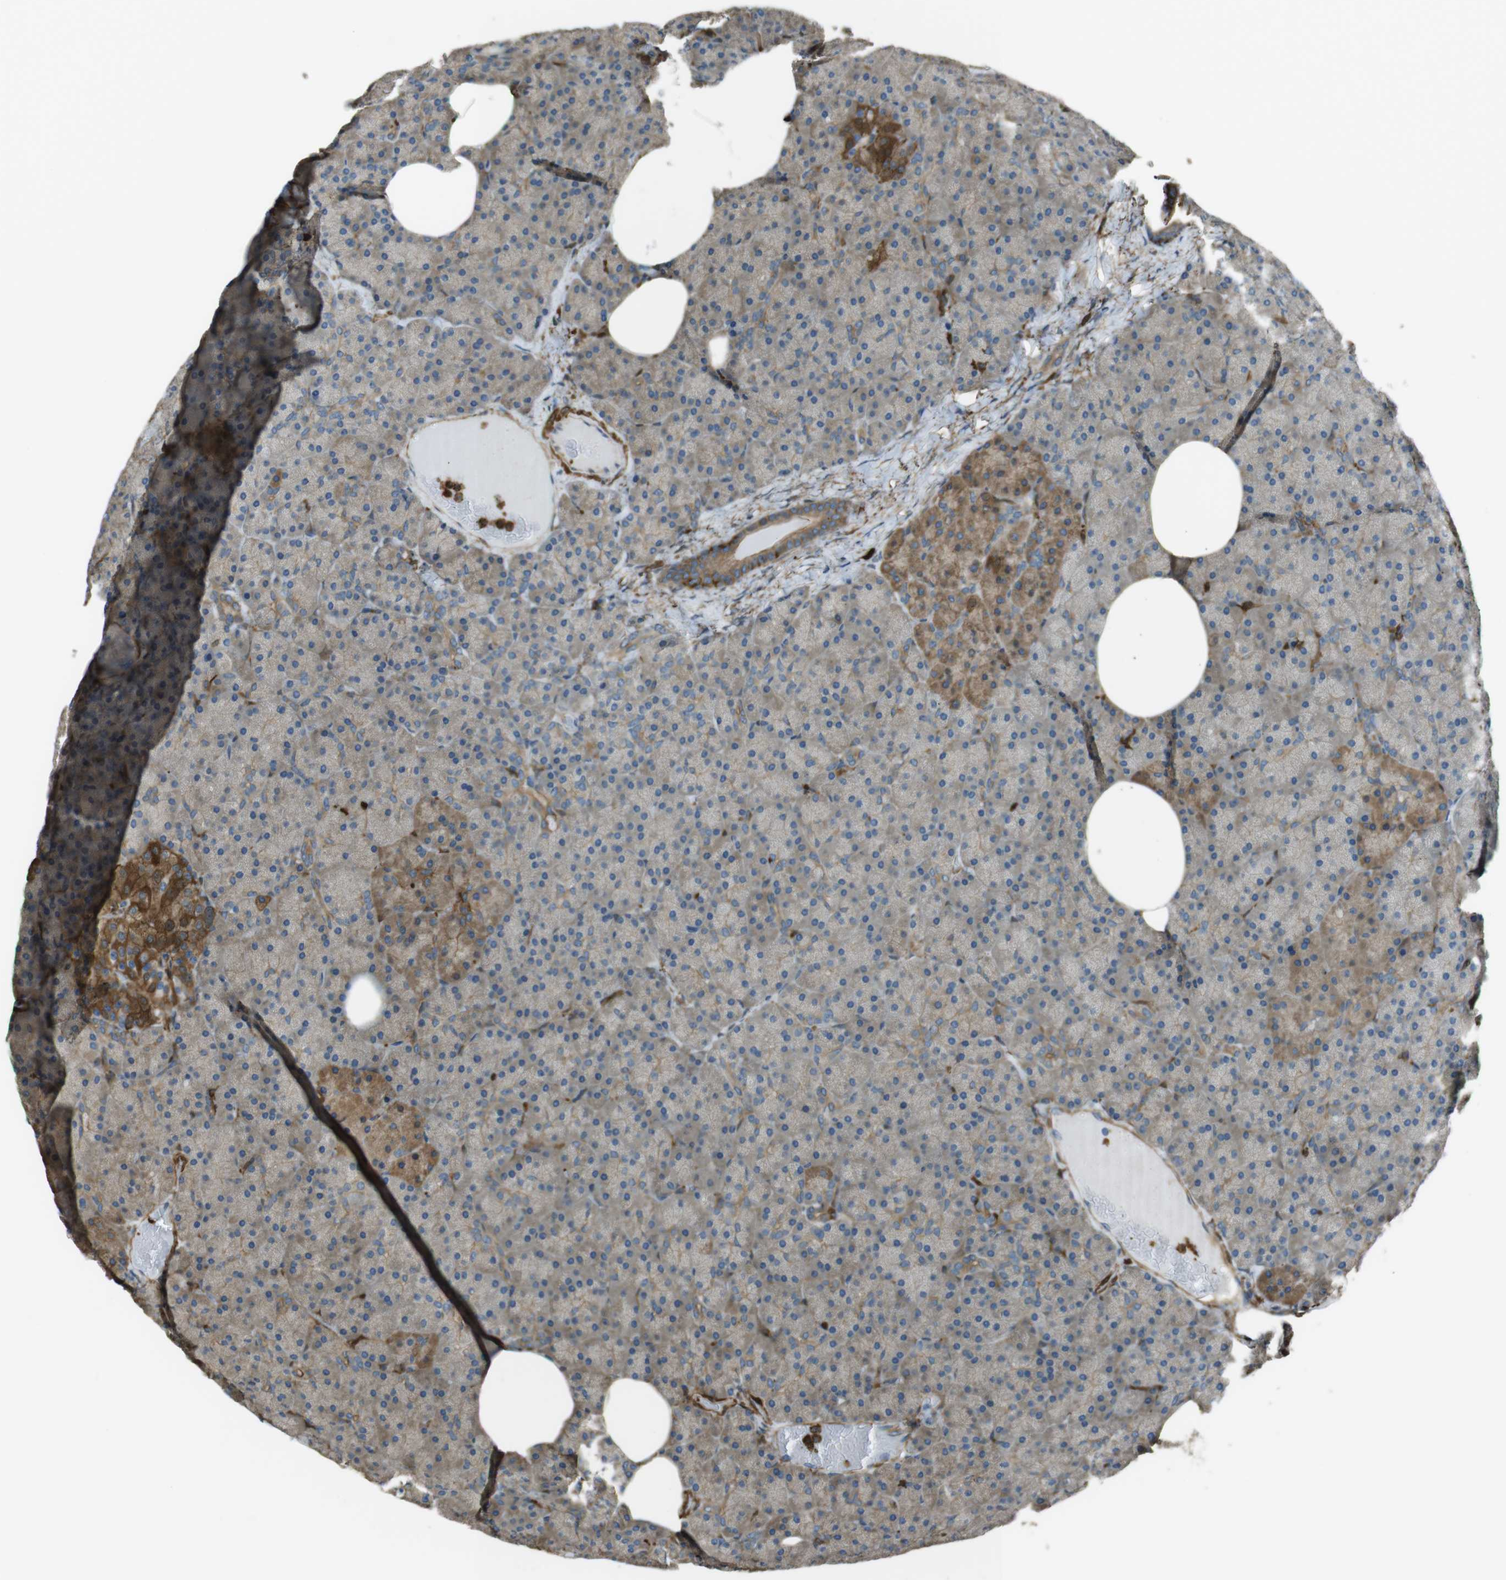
{"staining": {"intensity": "moderate", "quantity": ">75%", "location": "cytoplasmic/membranous"}, "tissue": "pancreas", "cell_type": "Exocrine glandular cells", "image_type": "normal", "snomed": [{"axis": "morphology", "description": "Normal tissue, NOS"}, {"axis": "topography", "description": "Pancreas"}], "caption": "Benign pancreas reveals moderate cytoplasmic/membranous positivity in about >75% of exocrine glandular cells Immunohistochemistry (ihc) stains the protein of interest in brown and the nuclei are stained blue..", "gene": "SFT2D1", "patient": {"sex": "female", "age": 35}}